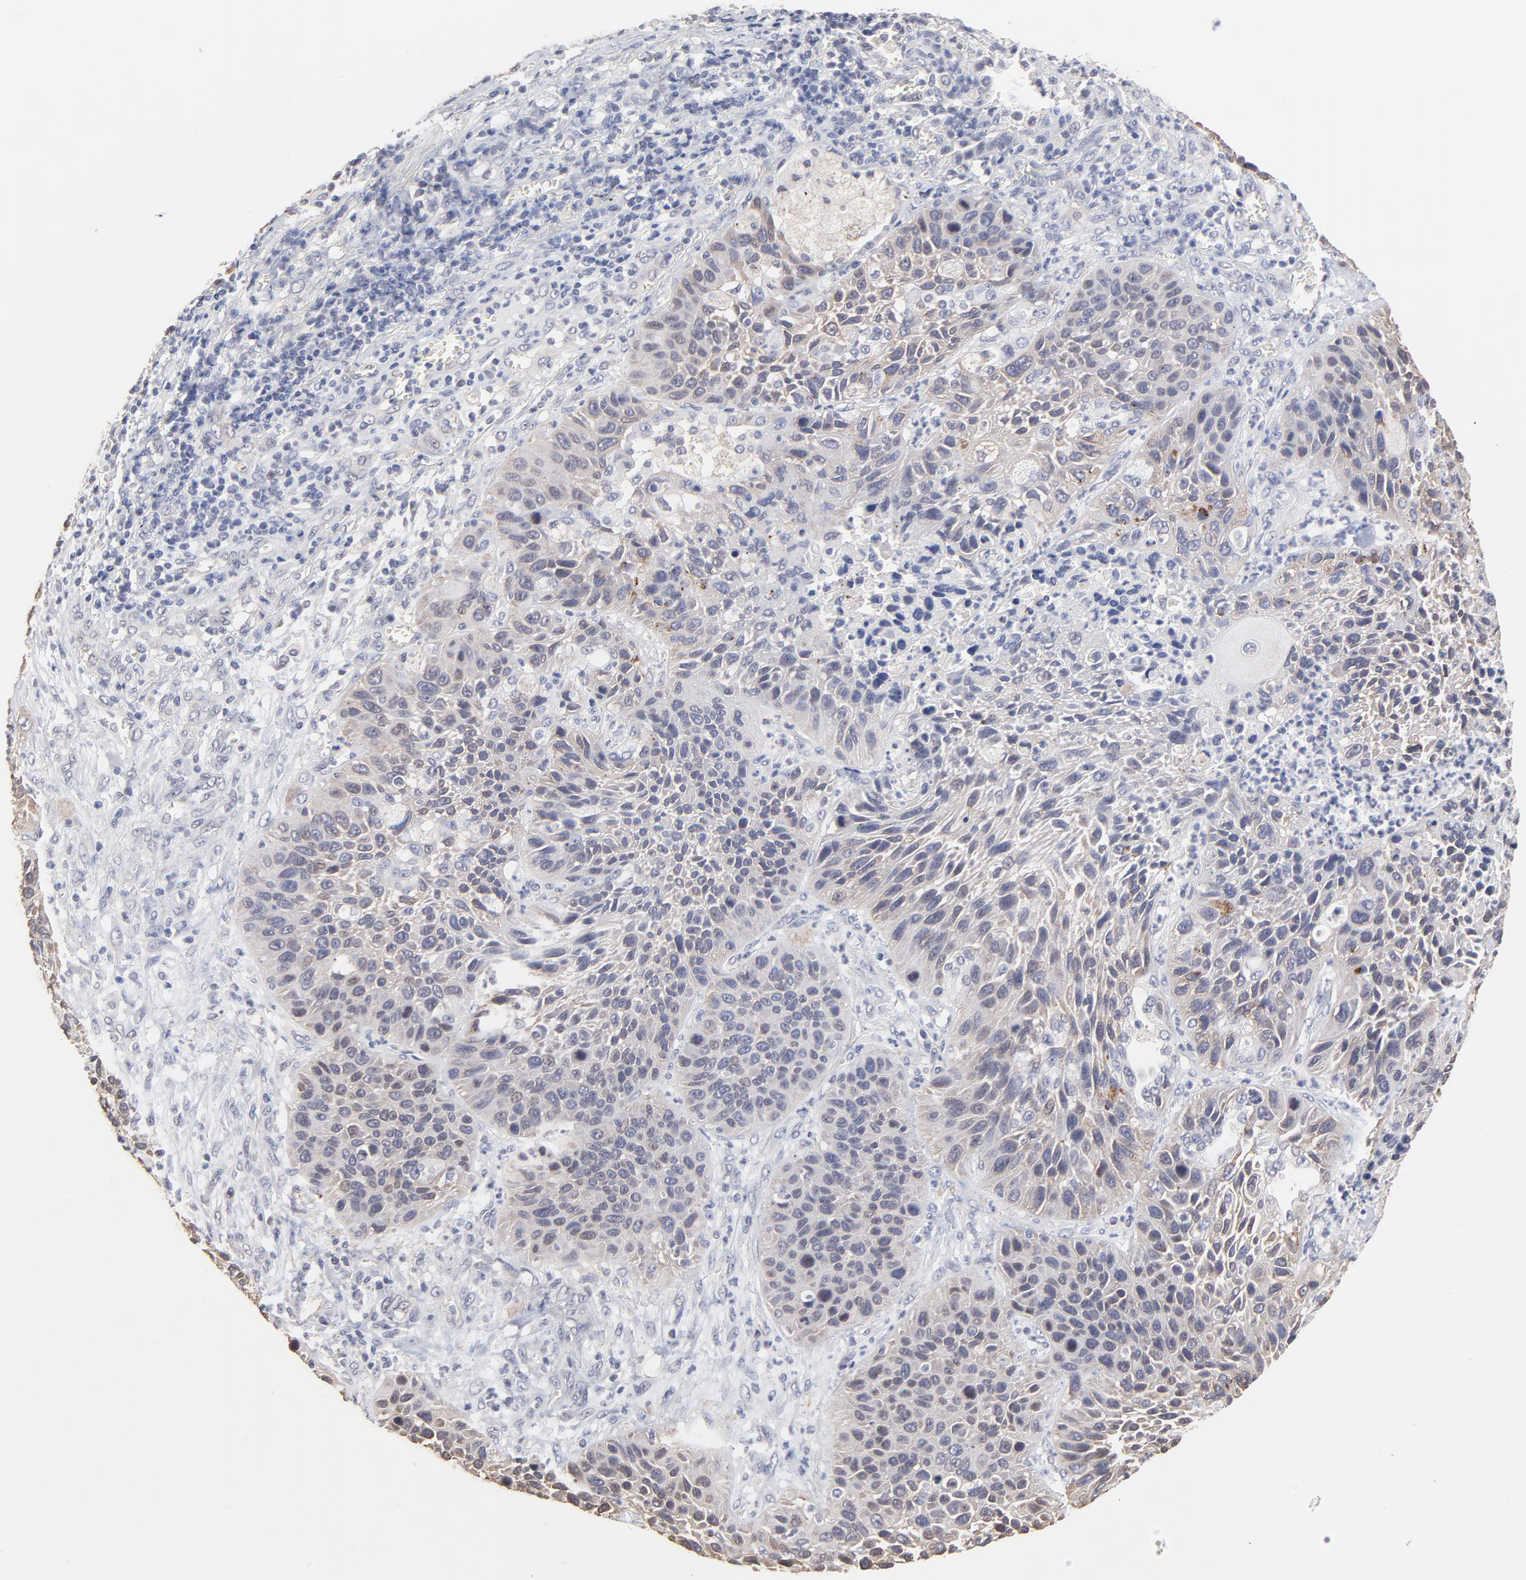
{"staining": {"intensity": "weak", "quantity": "25%-75%", "location": "cytoplasmic/membranous"}, "tissue": "lung cancer", "cell_type": "Tumor cells", "image_type": "cancer", "snomed": [{"axis": "morphology", "description": "Squamous cell carcinoma, NOS"}, {"axis": "topography", "description": "Lung"}], "caption": "The histopathology image shows staining of lung squamous cell carcinoma, revealing weak cytoplasmic/membranous protein staining (brown color) within tumor cells.", "gene": "CCT2", "patient": {"sex": "female", "age": 76}}